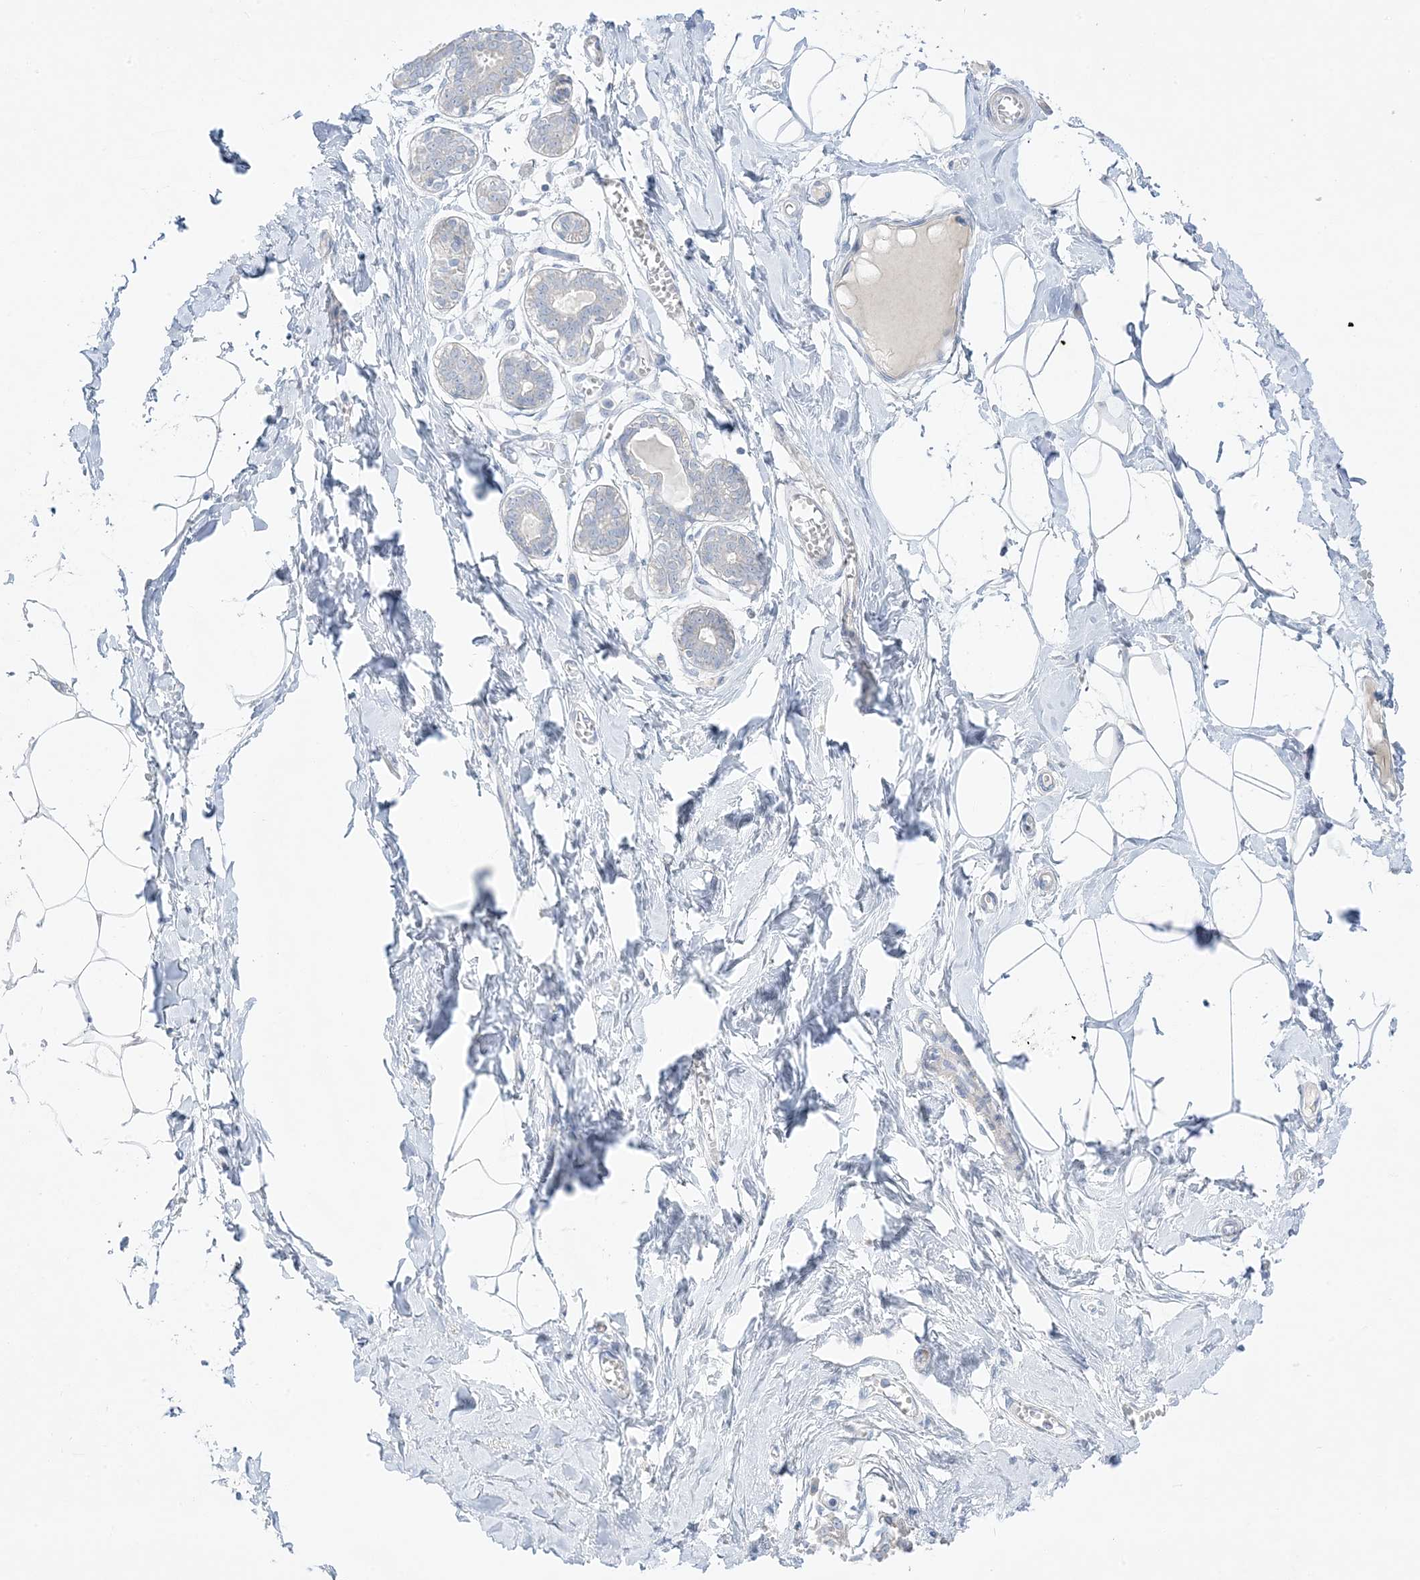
{"staining": {"intensity": "negative", "quantity": "none", "location": "none"}, "tissue": "breast", "cell_type": "Adipocytes", "image_type": "normal", "snomed": [{"axis": "morphology", "description": "Normal tissue, NOS"}, {"axis": "topography", "description": "Breast"}], "caption": "Protein analysis of unremarkable breast reveals no significant staining in adipocytes.", "gene": "FAM184A", "patient": {"sex": "female", "age": 27}}